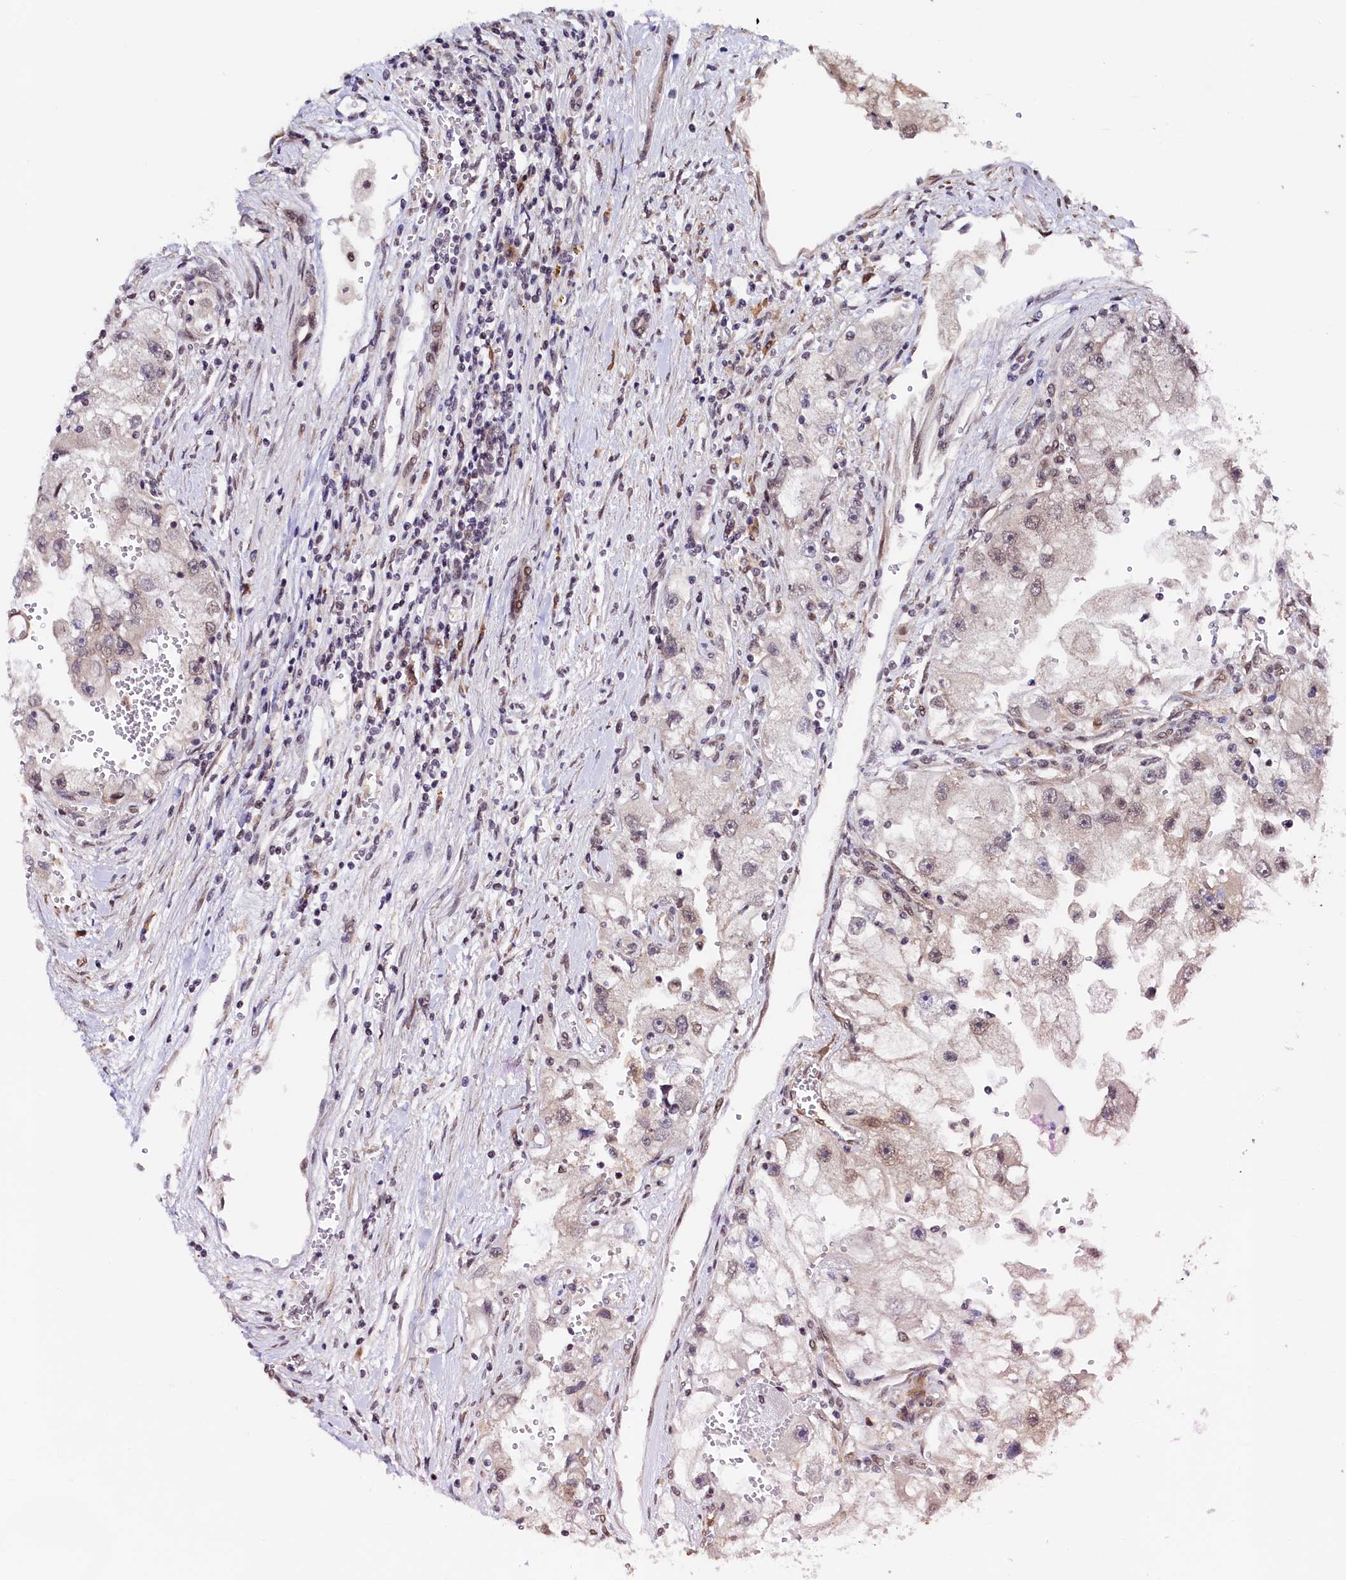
{"staining": {"intensity": "weak", "quantity": "25%-75%", "location": "nuclear"}, "tissue": "renal cancer", "cell_type": "Tumor cells", "image_type": "cancer", "snomed": [{"axis": "morphology", "description": "Adenocarcinoma, NOS"}, {"axis": "topography", "description": "Kidney"}], "caption": "Immunohistochemistry (DAB) staining of human renal cancer displays weak nuclear protein staining in about 25%-75% of tumor cells.", "gene": "LEO1", "patient": {"sex": "male", "age": 63}}